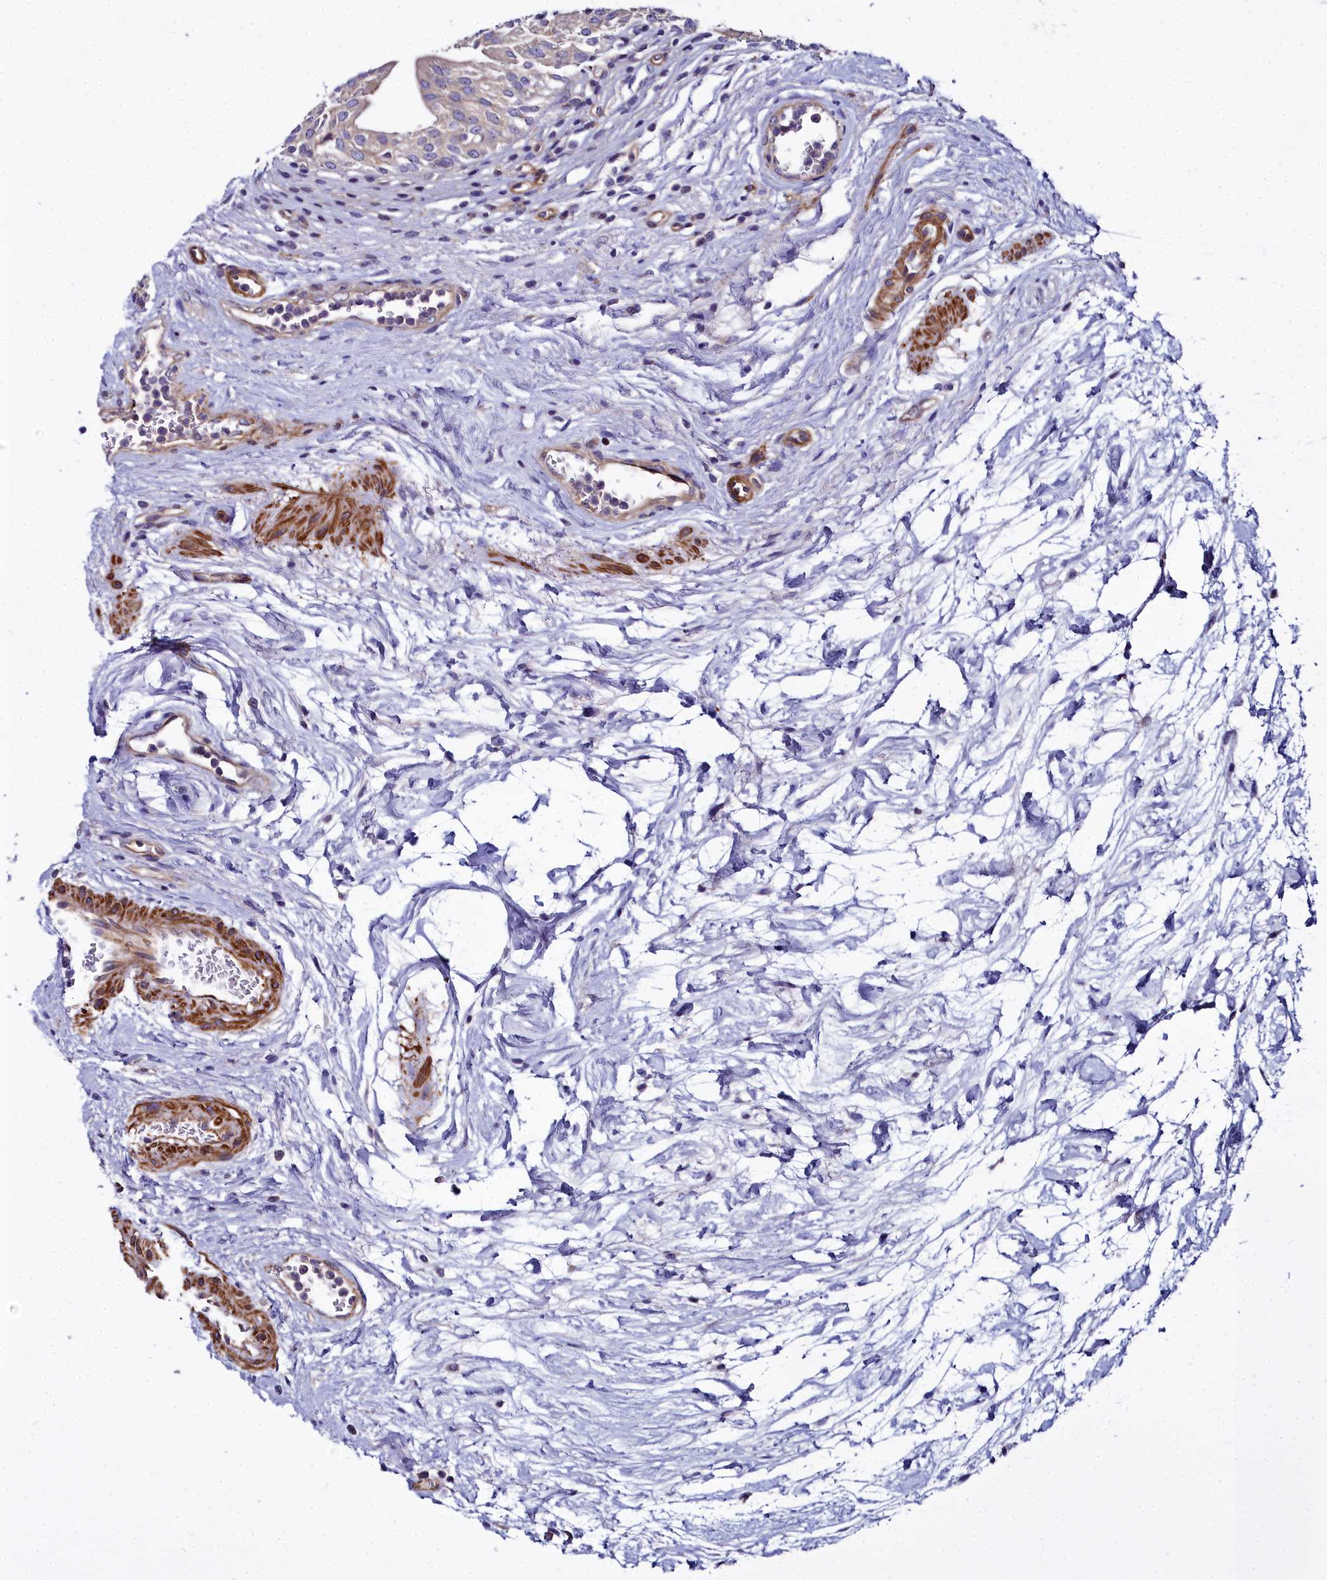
{"staining": {"intensity": "weak", "quantity": "<25%", "location": "cytoplasmic/membranous"}, "tissue": "urinary bladder", "cell_type": "Urothelial cells", "image_type": "normal", "snomed": [{"axis": "morphology", "description": "Normal tissue, NOS"}, {"axis": "morphology", "description": "Inflammation, NOS"}, {"axis": "topography", "description": "Urinary bladder"}], "caption": "A high-resolution micrograph shows IHC staining of normal urinary bladder, which shows no significant expression in urothelial cells.", "gene": "FADS3", "patient": {"sex": "male", "age": 63}}